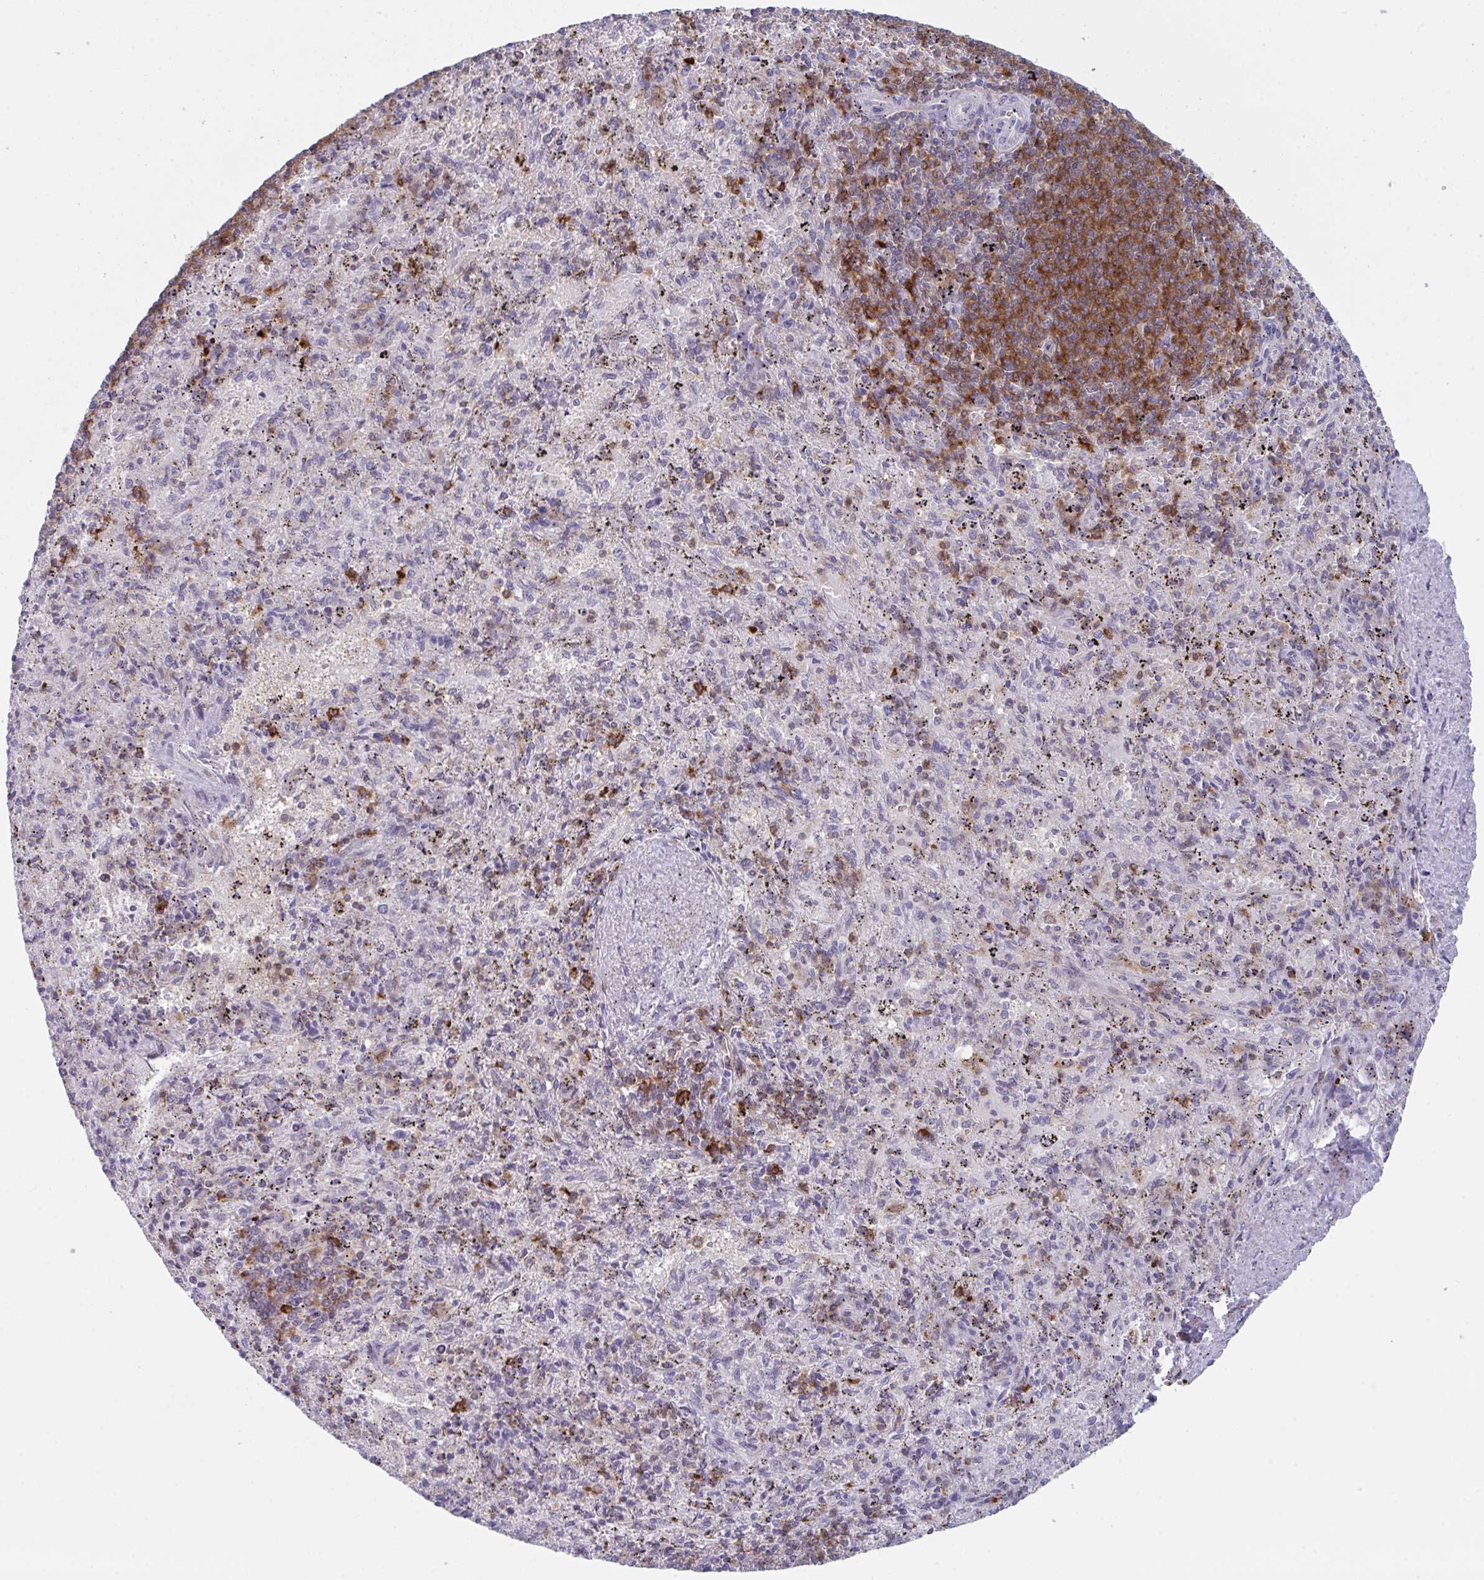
{"staining": {"intensity": "moderate", "quantity": "25%-75%", "location": "cytoplasmic/membranous"}, "tissue": "spleen", "cell_type": "Cells in red pulp", "image_type": "normal", "snomed": [{"axis": "morphology", "description": "Normal tissue, NOS"}, {"axis": "topography", "description": "Spleen"}], "caption": "Immunohistochemistry (IHC) photomicrograph of unremarkable spleen: spleen stained using immunohistochemistry reveals medium levels of moderate protein expression localized specifically in the cytoplasmic/membranous of cells in red pulp, appearing as a cytoplasmic/membranous brown color.", "gene": "DISP2", "patient": {"sex": "male", "age": 57}}